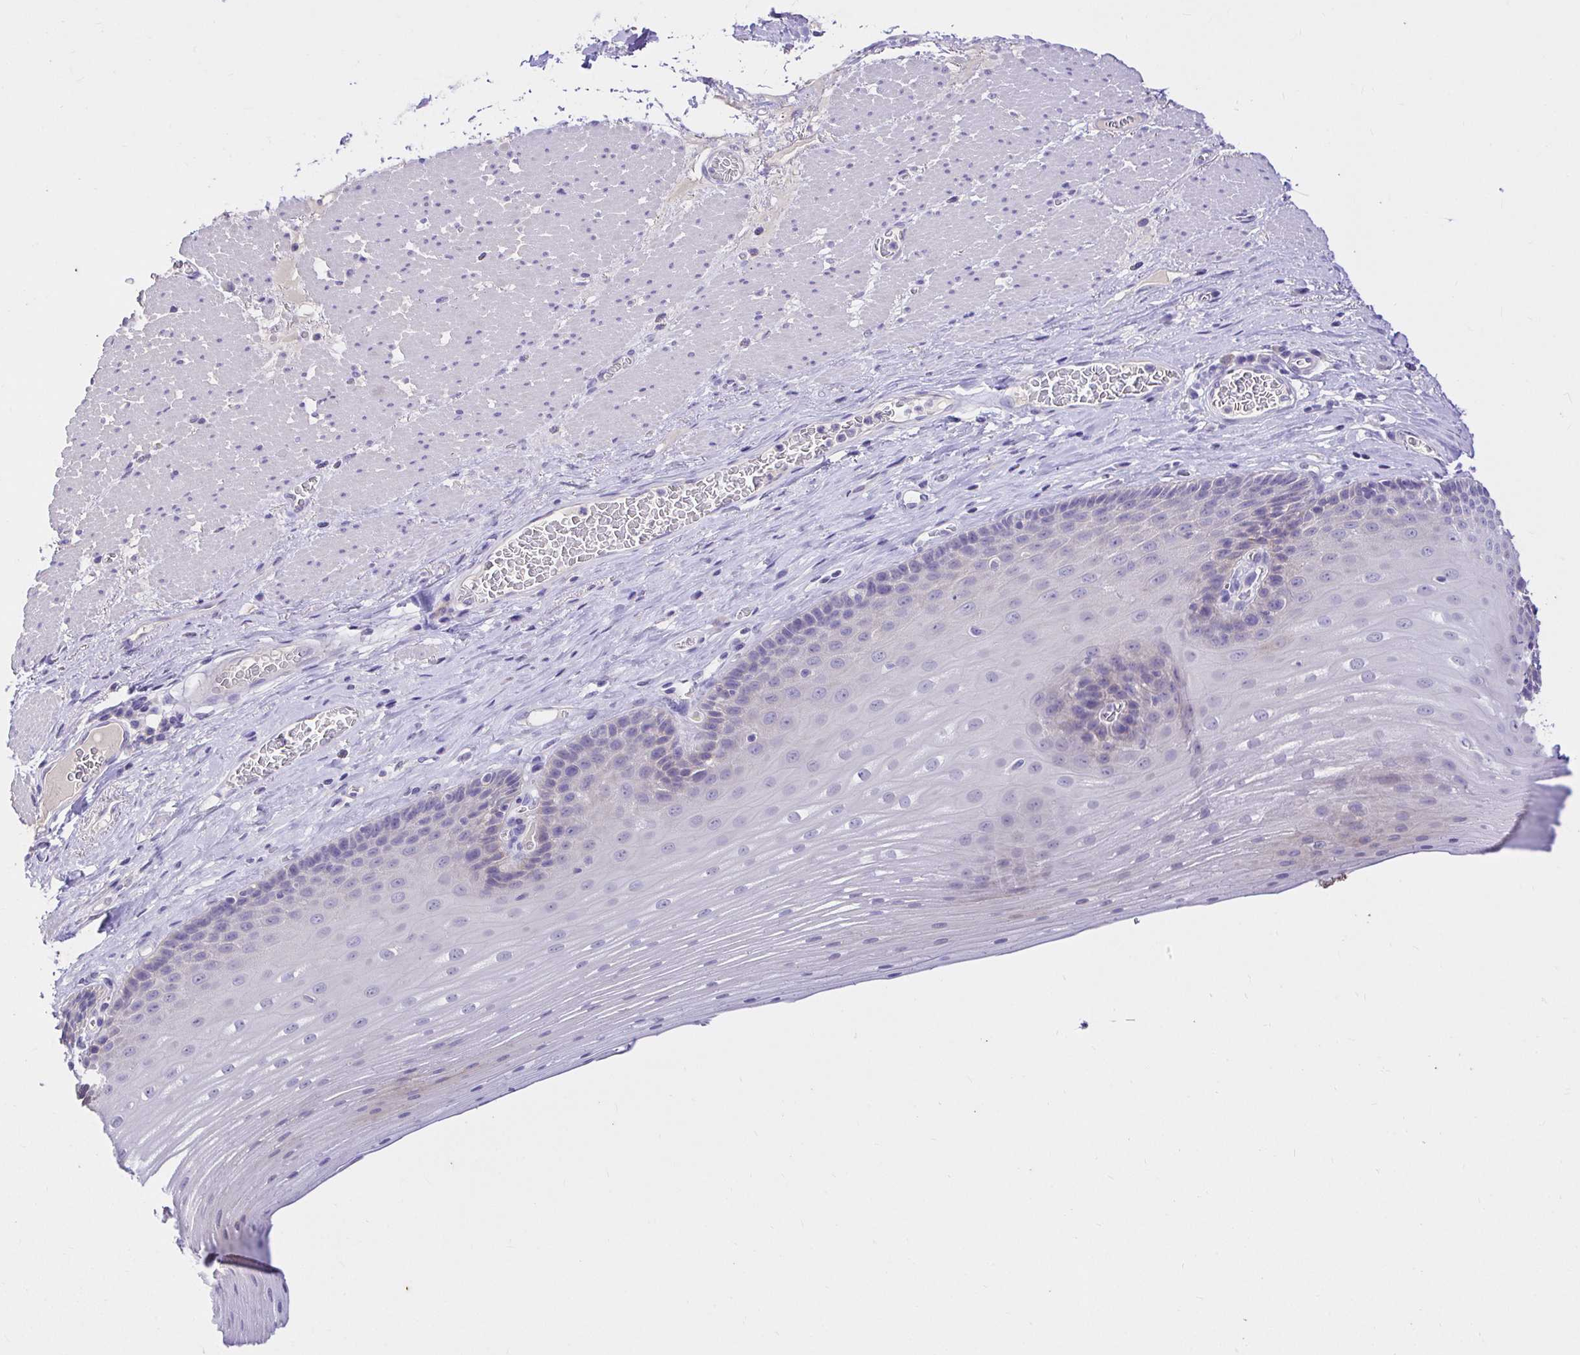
{"staining": {"intensity": "negative", "quantity": "none", "location": "none"}, "tissue": "esophagus", "cell_type": "Squamous epithelial cells", "image_type": "normal", "snomed": [{"axis": "morphology", "description": "Normal tissue, NOS"}, {"axis": "topography", "description": "Esophagus"}], "caption": "Immunohistochemical staining of unremarkable human esophagus reveals no significant positivity in squamous epithelial cells.", "gene": "CDO1", "patient": {"sex": "male", "age": 62}}